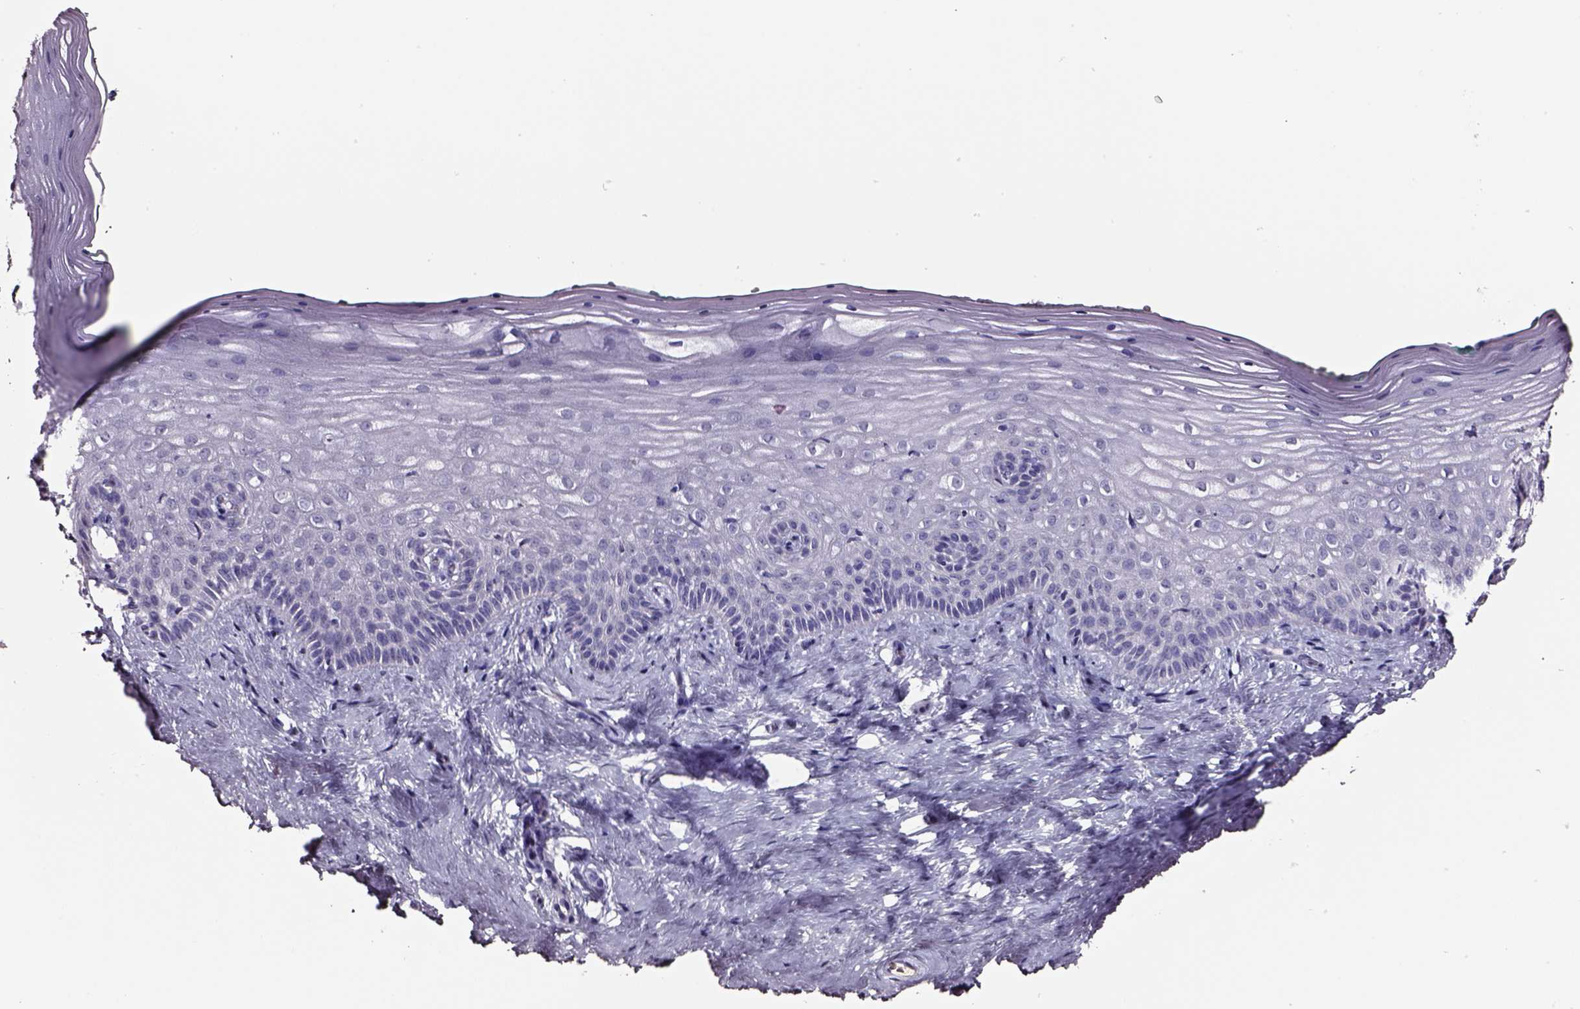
{"staining": {"intensity": "negative", "quantity": "none", "location": "none"}, "tissue": "vagina", "cell_type": "Squamous epithelial cells", "image_type": "normal", "snomed": [{"axis": "morphology", "description": "Normal tissue, NOS"}, {"axis": "topography", "description": "Vagina"}], "caption": "IHC of normal vagina displays no positivity in squamous epithelial cells. (Brightfield microscopy of DAB immunohistochemistry (IHC) at high magnification).", "gene": "SMIM17", "patient": {"sex": "female", "age": 45}}